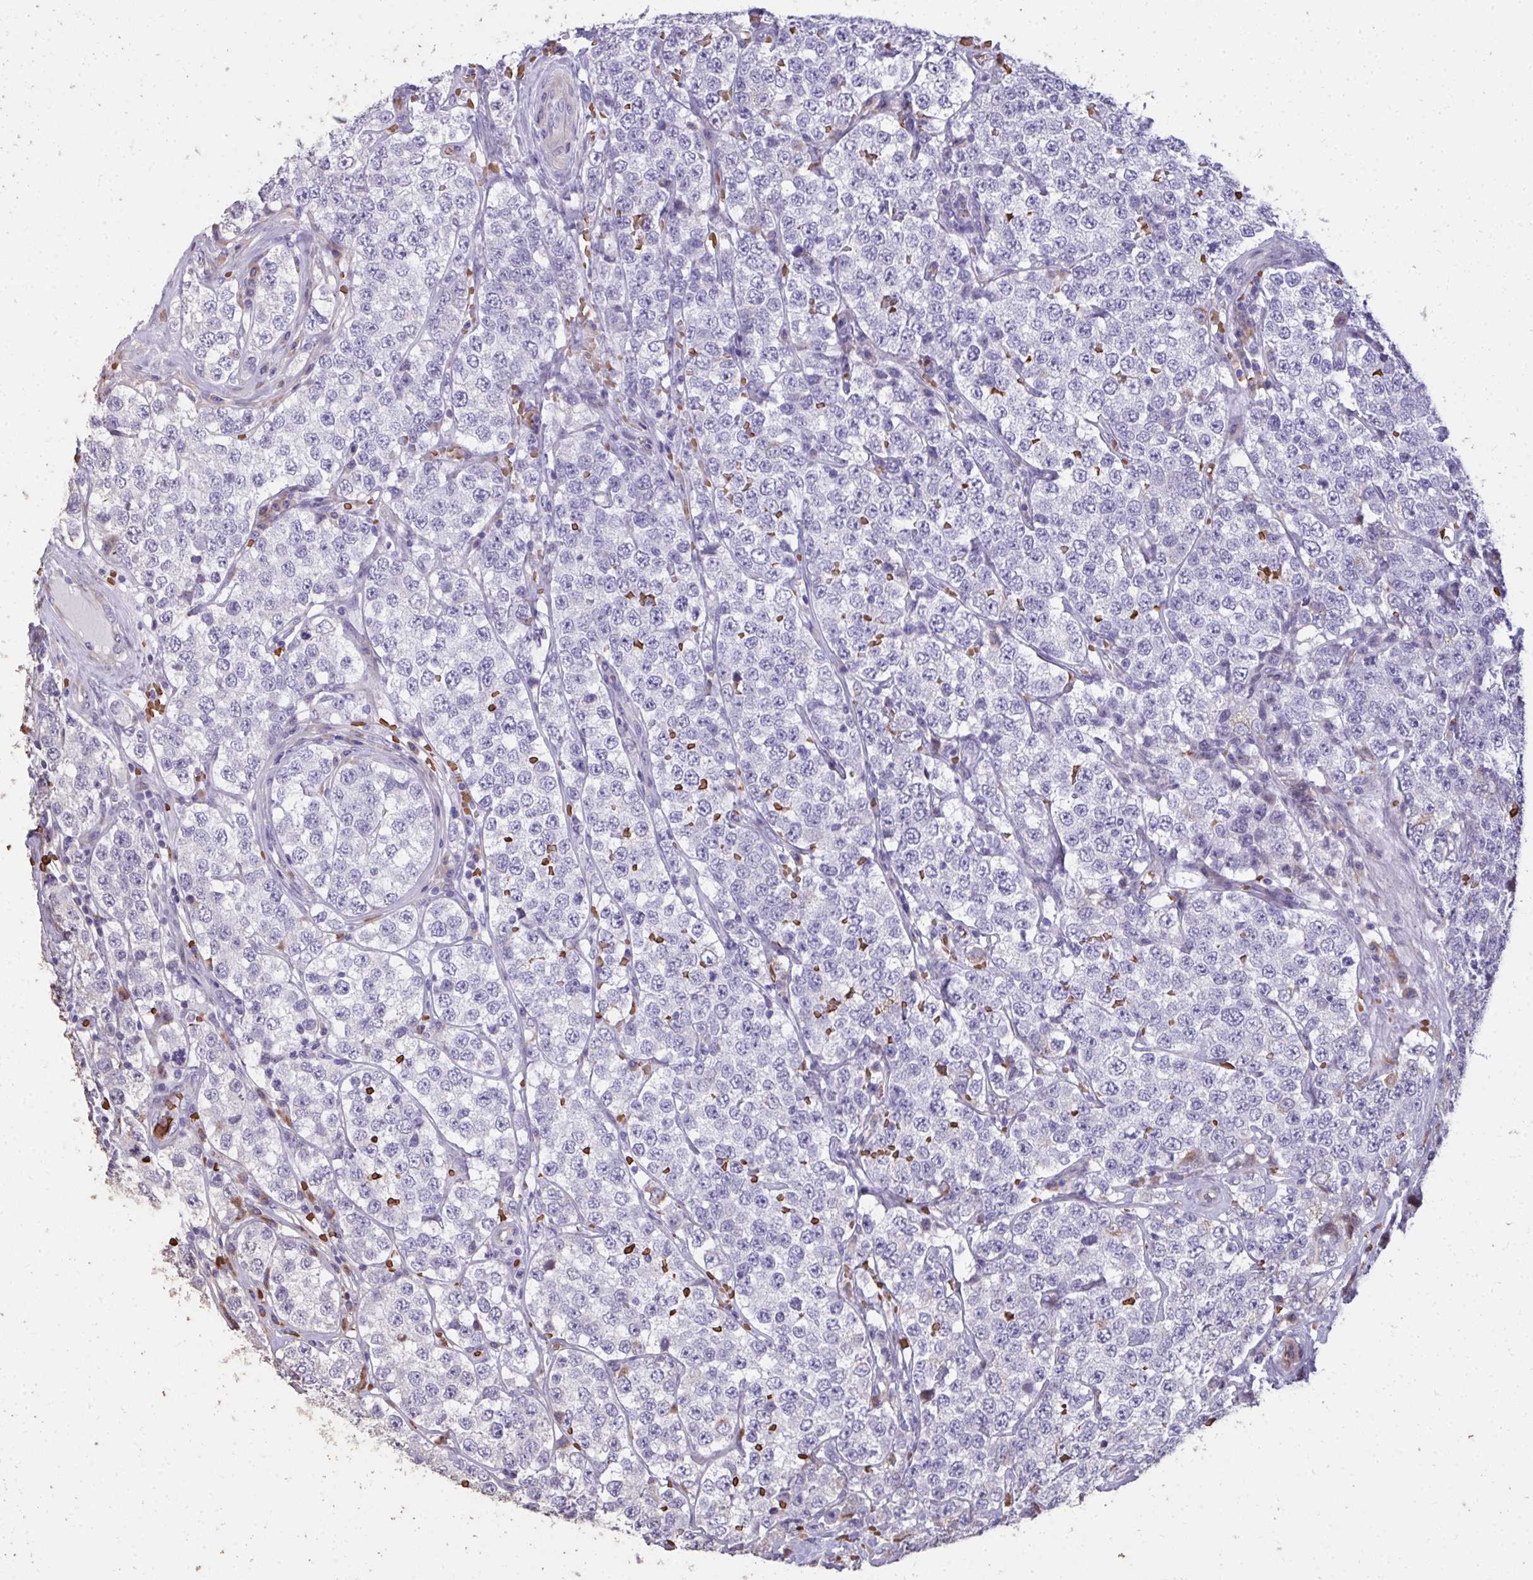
{"staining": {"intensity": "negative", "quantity": "none", "location": "none"}, "tissue": "testis cancer", "cell_type": "Tumor cells", "image_type": "cancer", "snomed": [{"axis": "morphology", "description": "Seminoma, NOS"}, {"axis": "topography", "description": "Testis"}], "caption": "A high-resolution micrograph shows immunohistochemistry staining of testis seminoma, which demonstrates no significant staining in tumor cells.", "gene": "FIBCD1", "patient": {"sex": "male", "age": 34}}